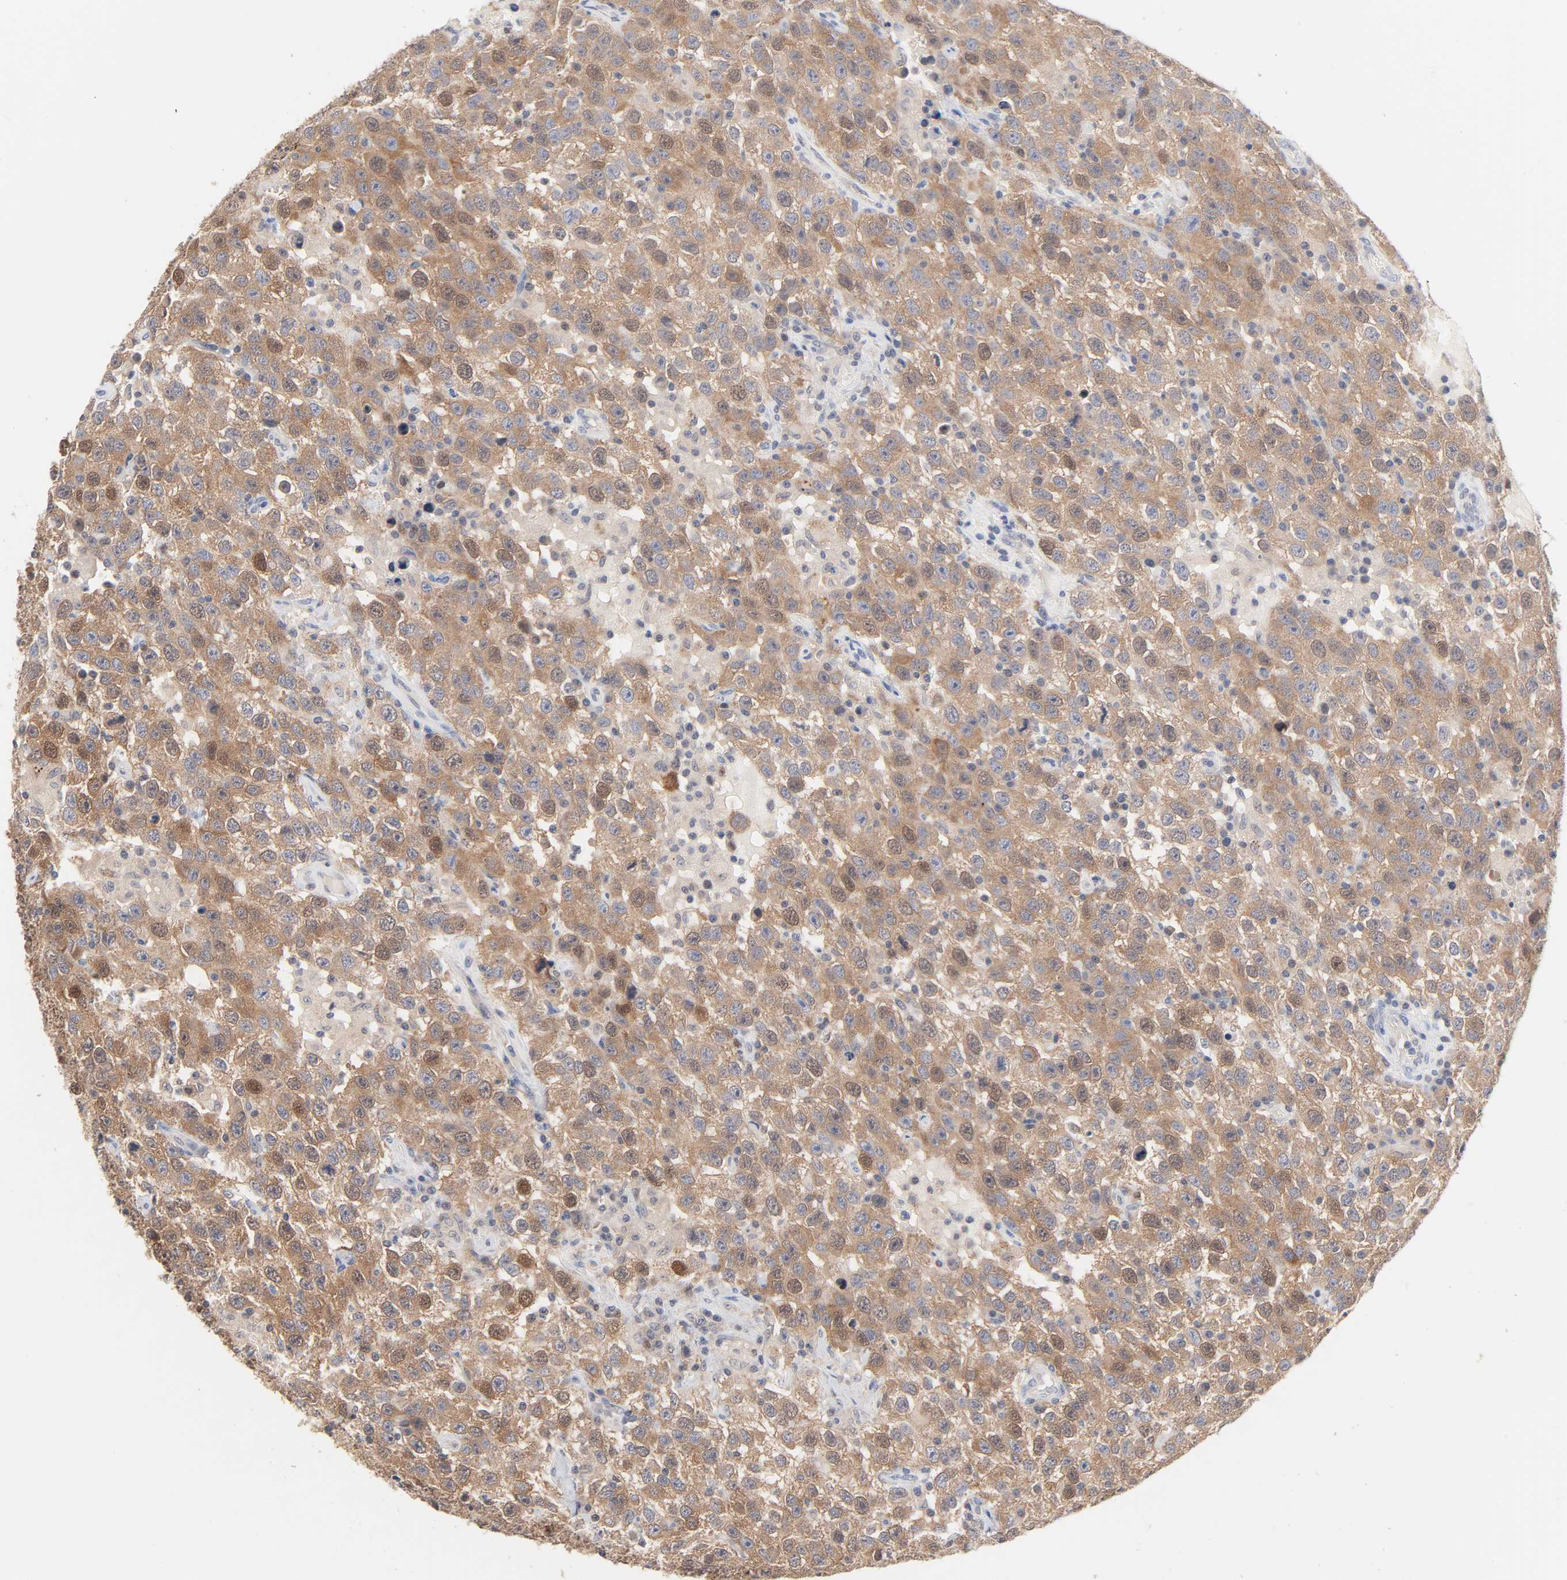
{"staining": {"intensity": "moderate", "quantity": ">75%", "location": "cytoplasmic/membranous"}, "tissue": "testis cancer", "cell_type": "Tumor cells", "image_type": "cancer", "snomed": [{"axis": "morphology", "description": "Seminoma, NOS"}, {"axis": "topography", "description": "Testis"}], "caption": "This histopathology image shows testis seminoma stained with immunohistochemistry to label a protein in brown. The cytoplasmic/membranous of tumor cells show moderate positivity for the protein. Nuclei are counter-stained blue.", "gene": "UBL4A", "patient": {"sex": "male", "age": 41}}